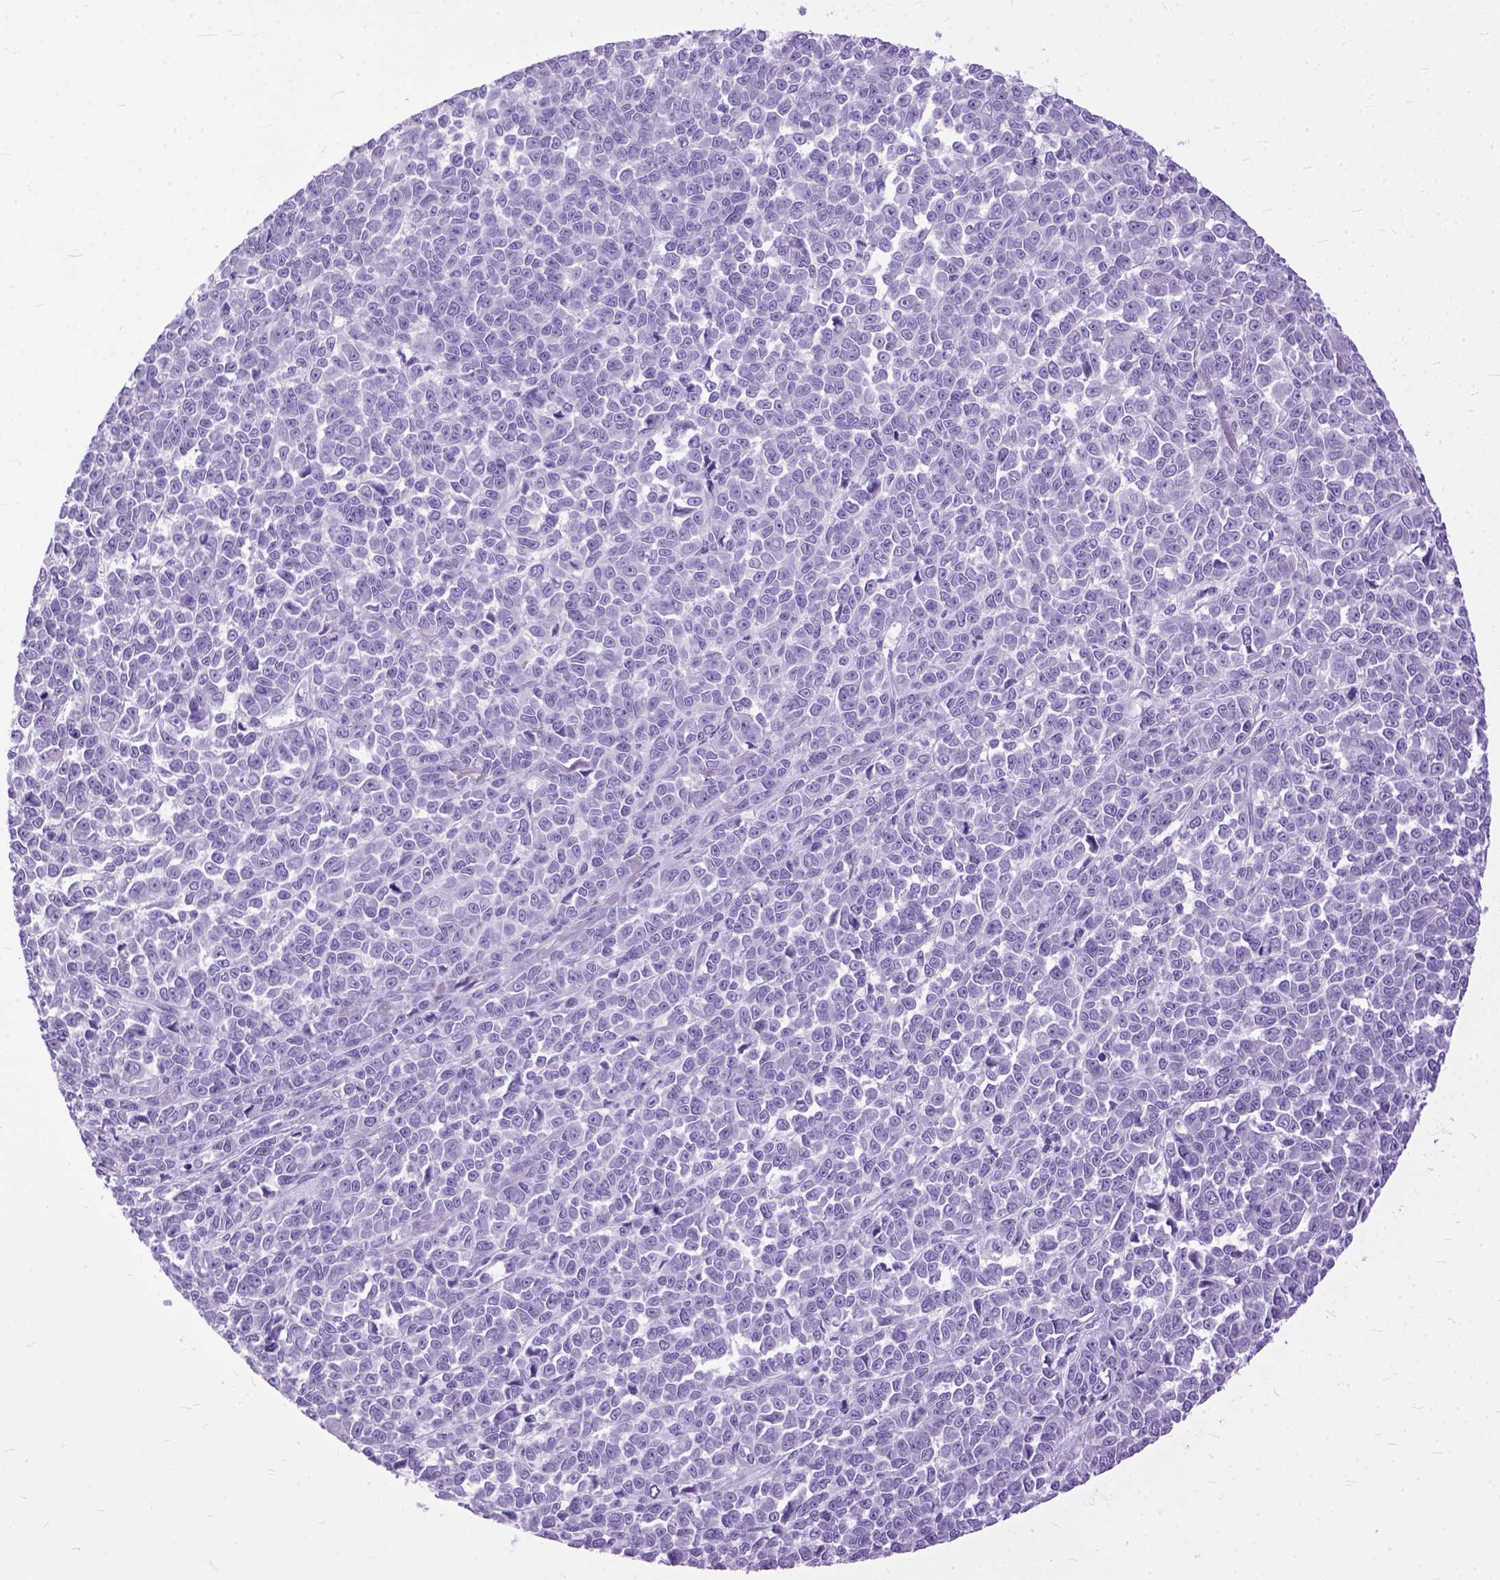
{"staining": {"intensity": "negative", "quantity": "none", "location": "none"}, "tissue": "melanoma", "cell_type": "Tumor cells", "image_type": "cancer", "snomed": [{"axis": "morphology", "description": "Malignant melanoma, NOS"}, {"axis": "topography", "description": "Skin"}], "caption": "Tumor cells show no significant expression in malignant melanoma.", "gene": "GNGT1", "patient": {"sex": "female", "age": 95}}